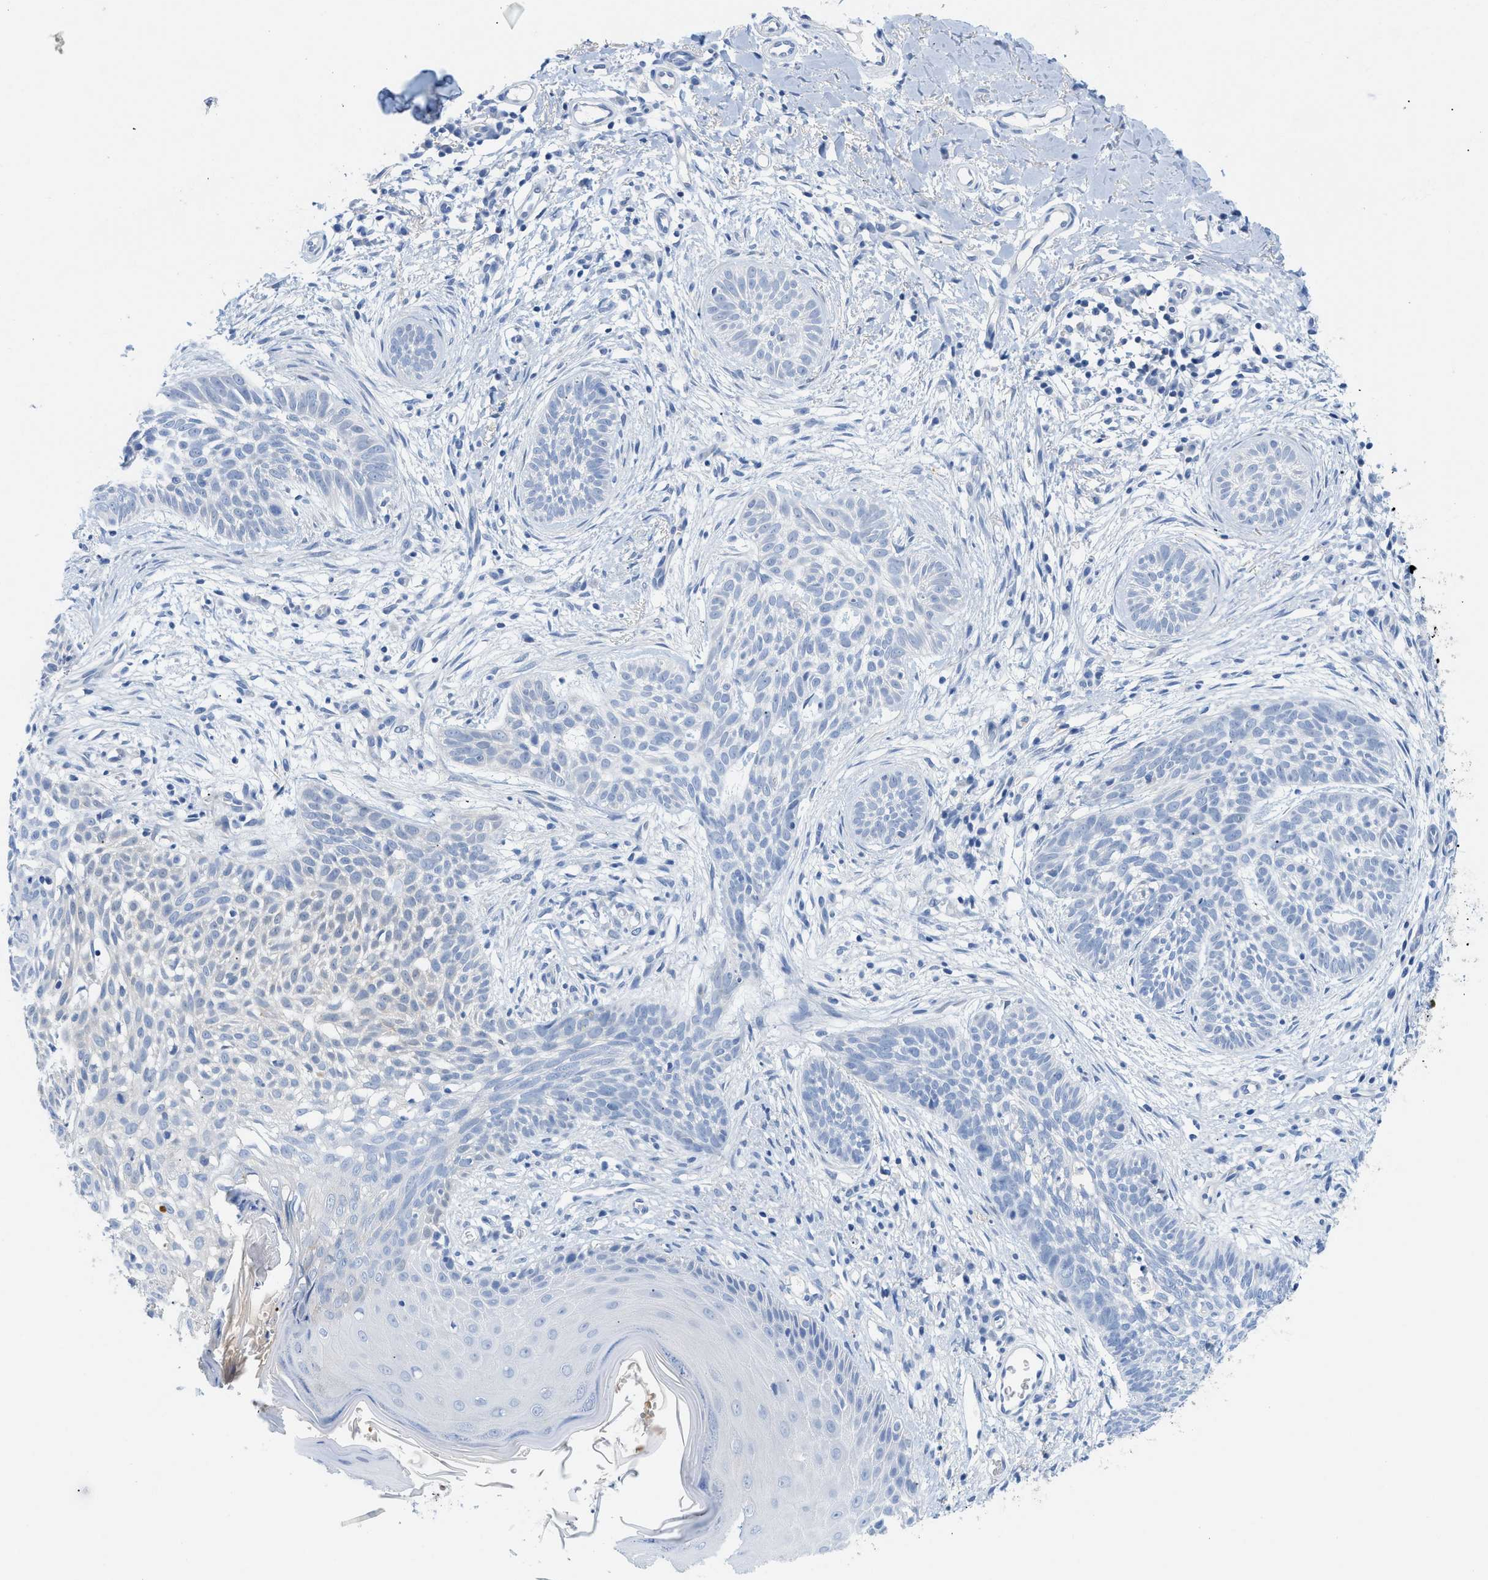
{"staining": {"intensity": "negative", "quantity": "none", "location": "none"}, "tissue": "skin cancer", "cell_type": "Tumor cells", "image_type": "cancer", "snomed": [{"axis": "morphology", "description": "Basal cell carcinoma"}, {"axis": "topography", "description": "Skin"}], "caption": "DAB (3,3'-diaminobenzidine) immunohistochemical staining of skin cancer (basal cell carcinoma) exhibits no significant expression in tumor cells.", "gene": "BPGM", "patient": {"sex": "female", "age": 59}}